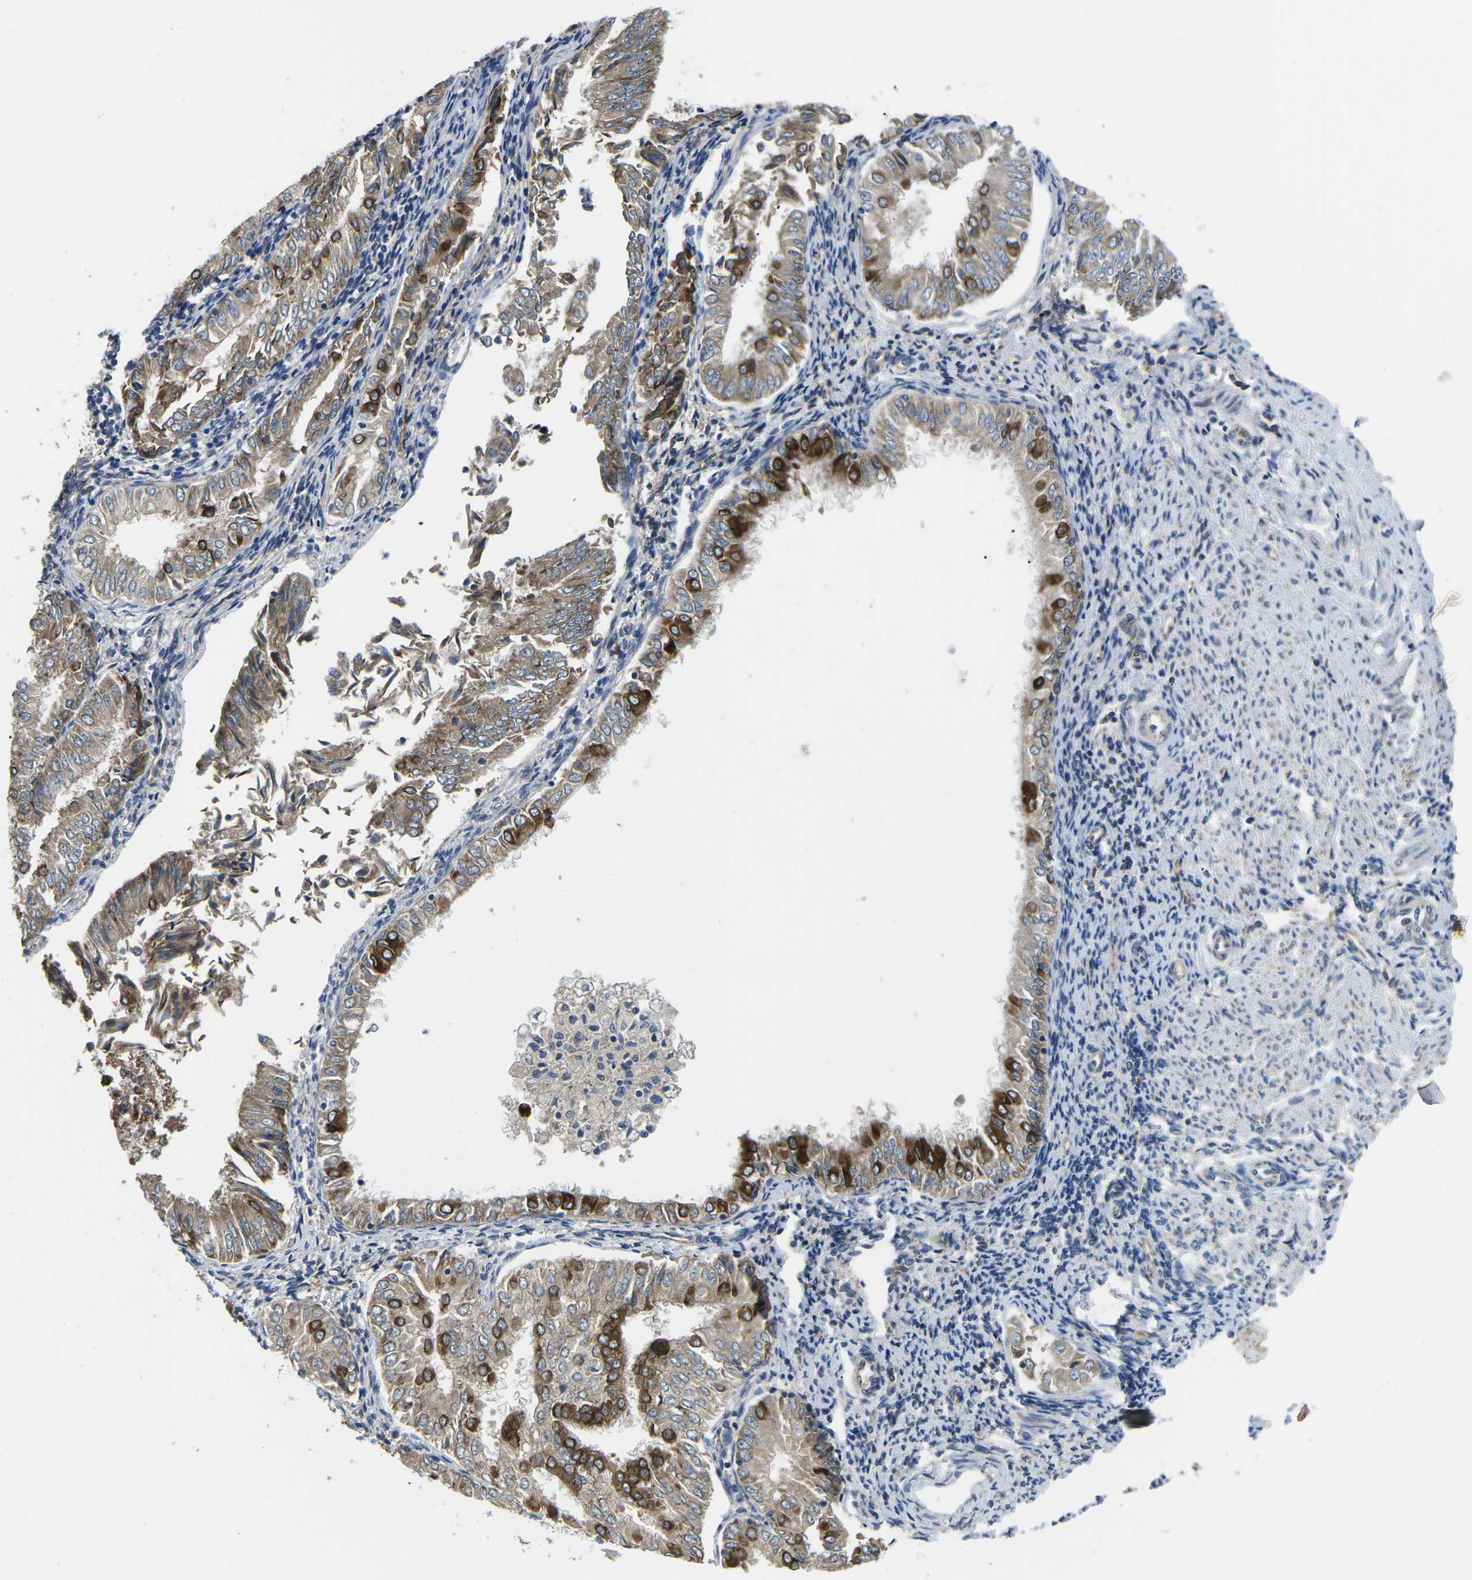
{"staining": {"intensity": "moderate", "quantity": ">75%", "location": "cytoplasmic/membranous"}, "tissue": "endometrial cancer", "cell_type": "Tumor cells", "image_type": "cancer", "snomed": [{"axis": "morphology", "description": "Adenocarcinoma, NOS"}, {"axis": "topography", "description": "Endometrium"}], "caption": "Adenocarcinoma (endometrial) stained for a protein (brown) exhibits moderate cytoplasmic/membranous positive expression in about >75% of tumor cells.", "gene": "PDZD8", "patient": {"sex": "female", "age": 53}}